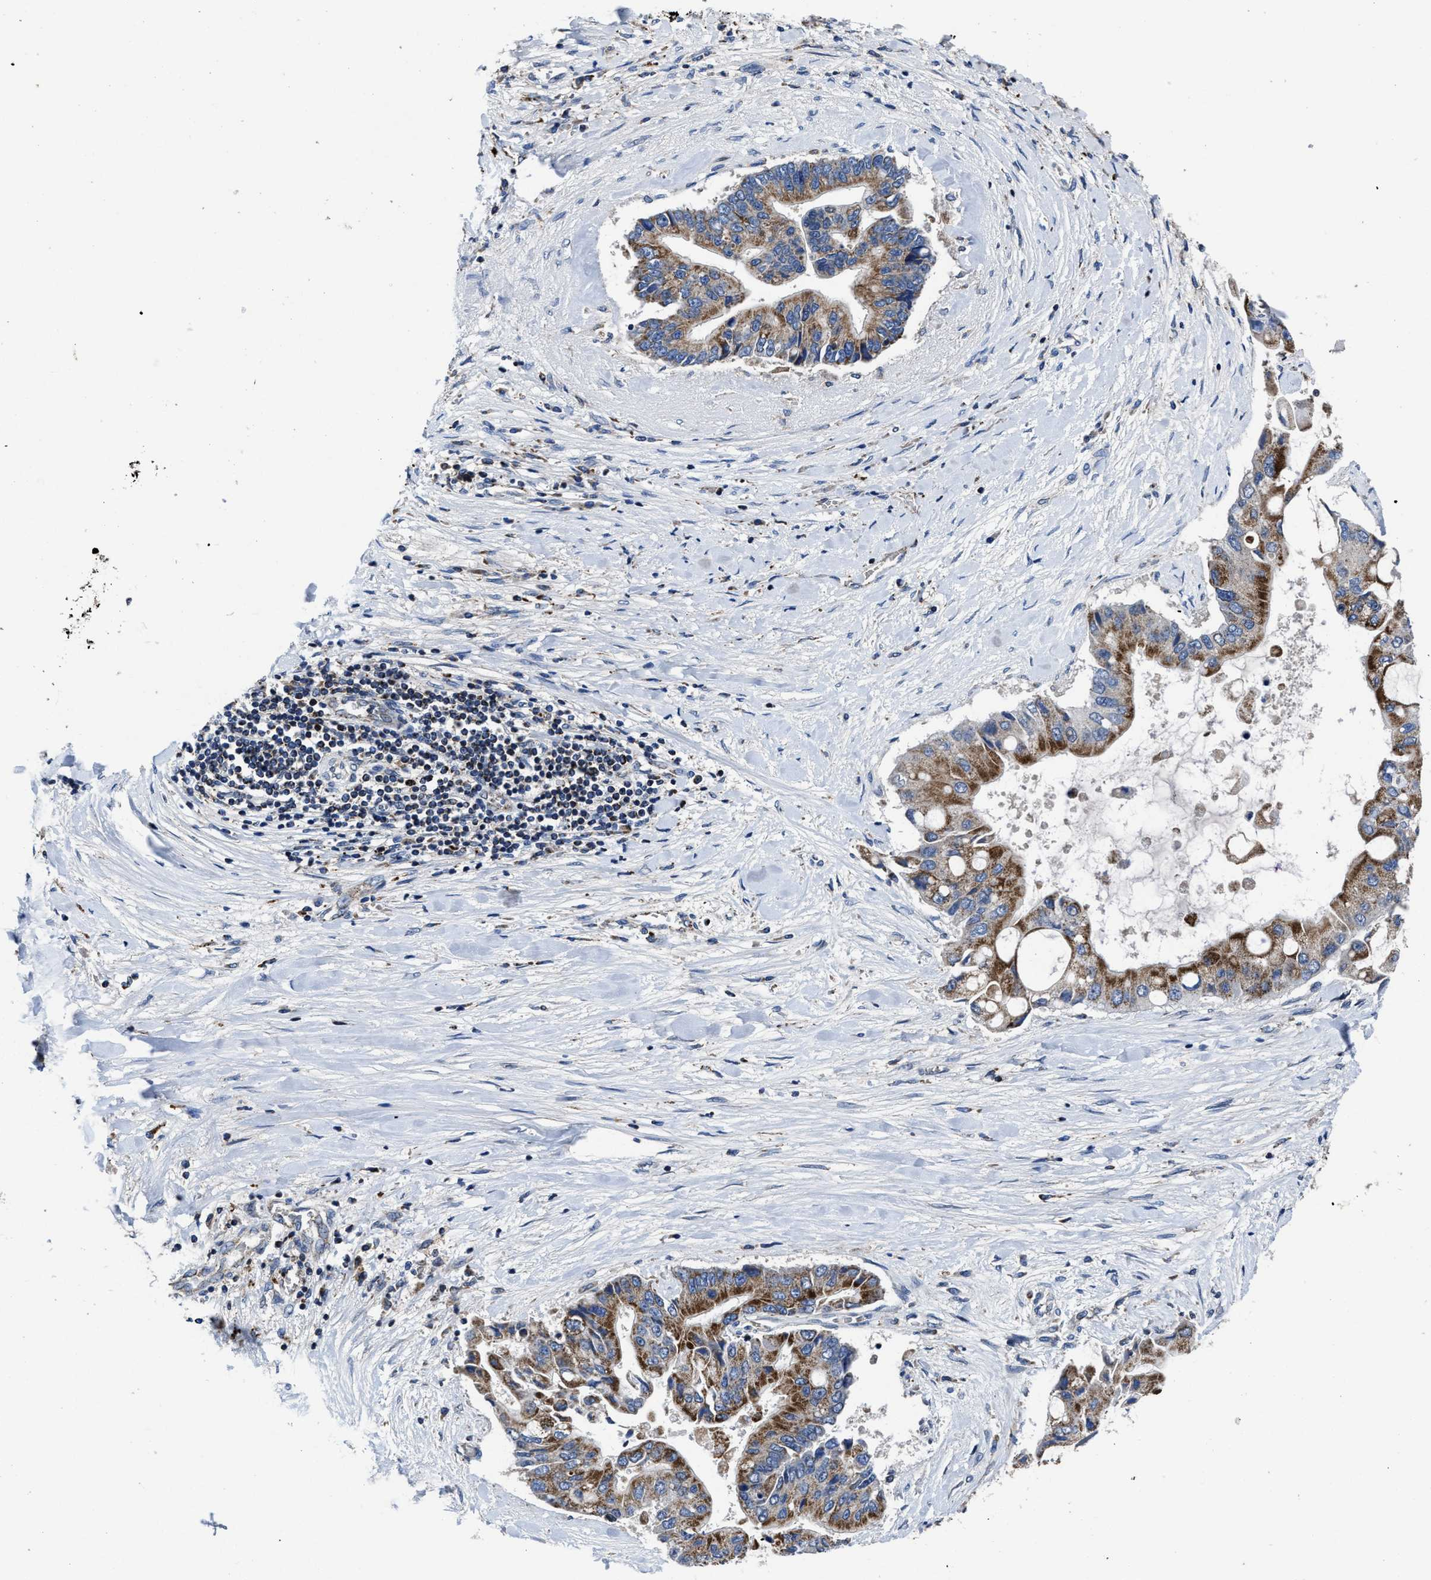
{"staining": {"intensity": "moderate", "quantity": ">75%", "location": "cytoplasmic/membranous"}, "tissue": "liver cancer", "cell_type": "Tumor cells", "image_type": "cancer", "snomed": [{"axis": "morphology", "description": "Cholangiocarcinoma"}, {"axis": "topography", "description": "Liver"}], "caption": "DAB immunohistochemical staining of liver cancer (cholangiocarcinoma) shows moderate cytoplasmic/membranous protein positivity in about >75% of tumor cells. (Brightfield microscopy of DAB IHC at high magnification).", "gene": "CACNA1D", "patient": {"sex": "male", "age": 50}}